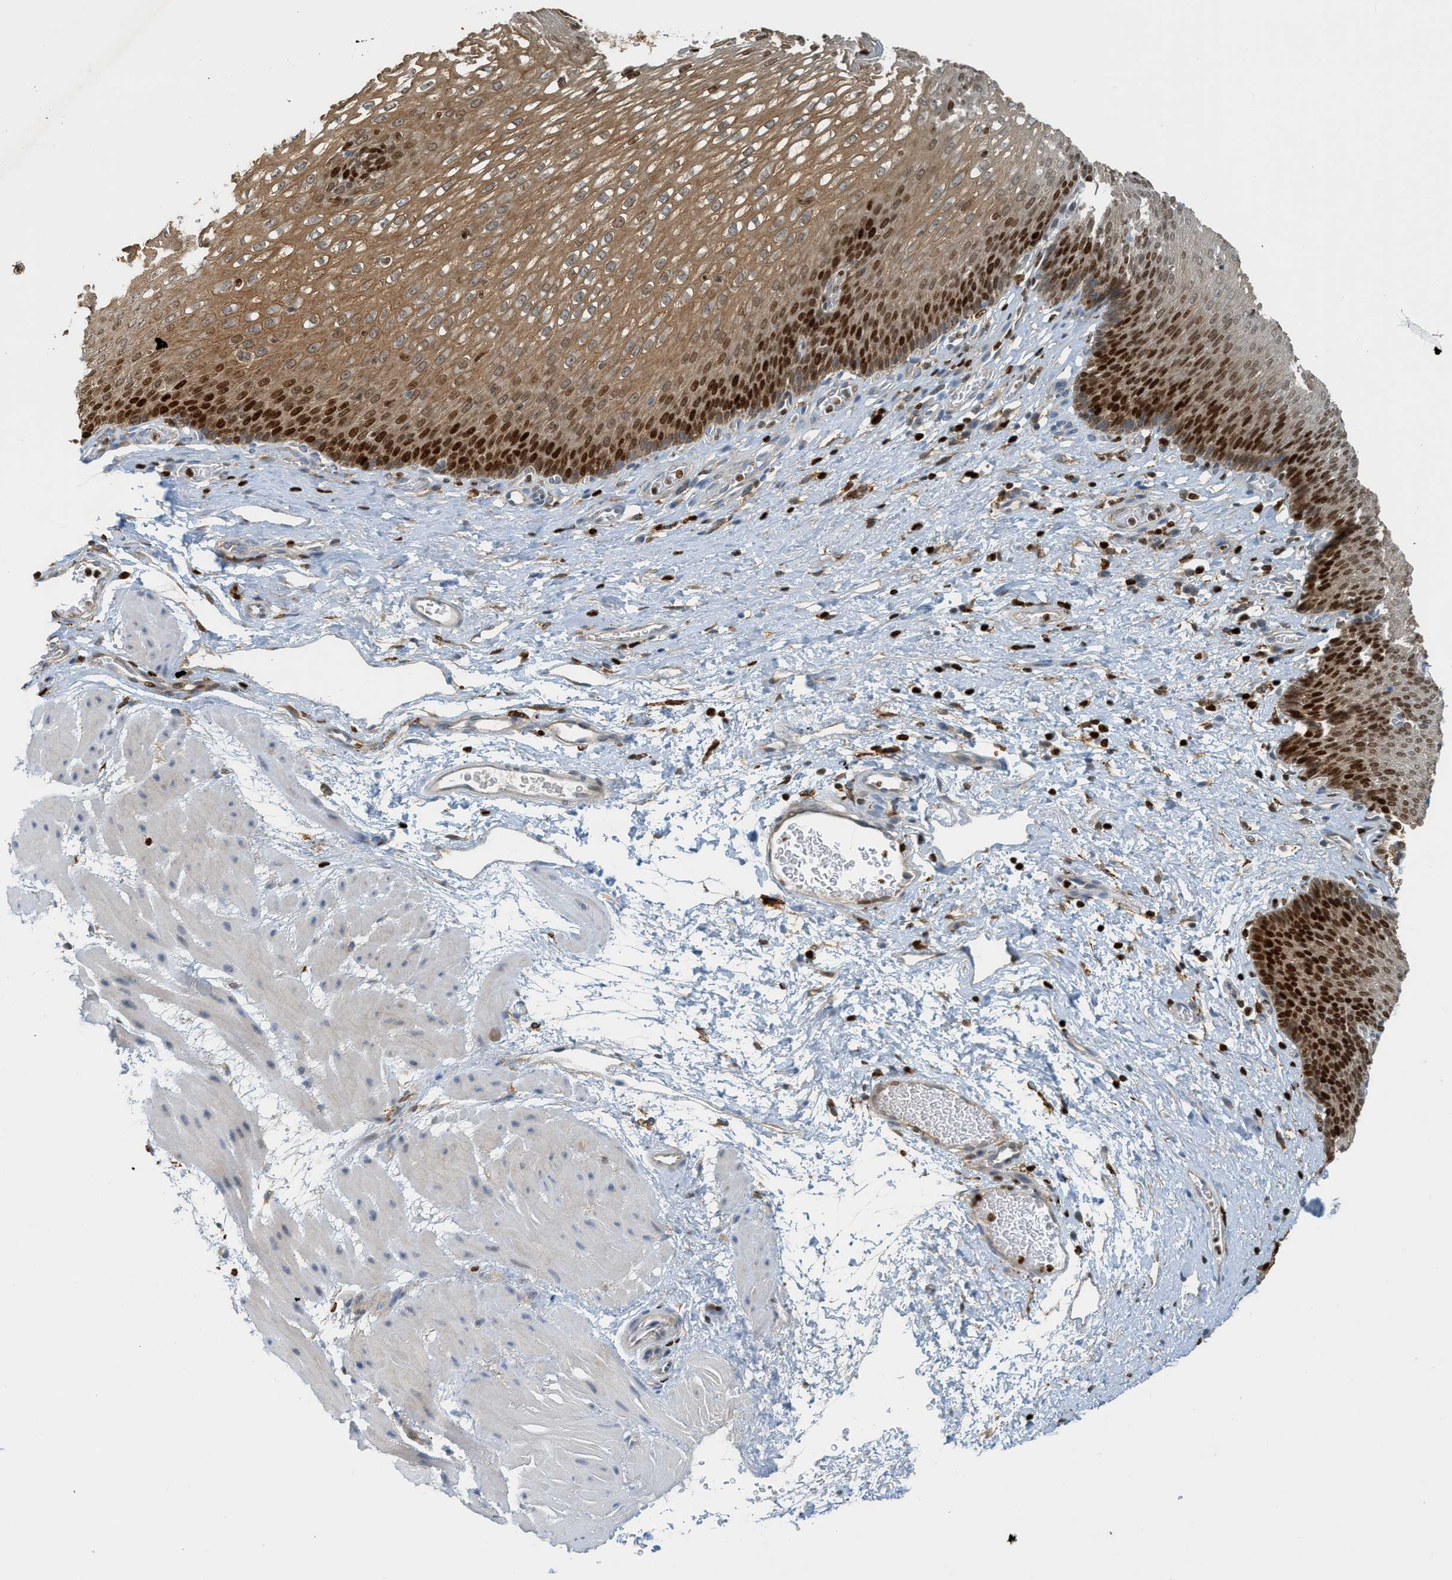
{"staining": {"intensity": "strong", "quantity": ">75%", "location": "cytoplasmic/membranous,nuclear"}, "tissue": "esophagus", "cell_type": "Squamous epithelial cells", "image_type": "normal", "snomed": [{"axis": "morphology", "description": "Normal tissue, NOS"}, {"axis": "topography", "description": "Esophagus"}], "caption": "Approximately >75% of squamous epithelial cells in normal esophagus display strong cytoplasmic/membranous,nuclear protein staining as visualized by brown immunohistochemical staining.", "gene": "SH3D19", "patient": {"sex": "male", "age": 48}}